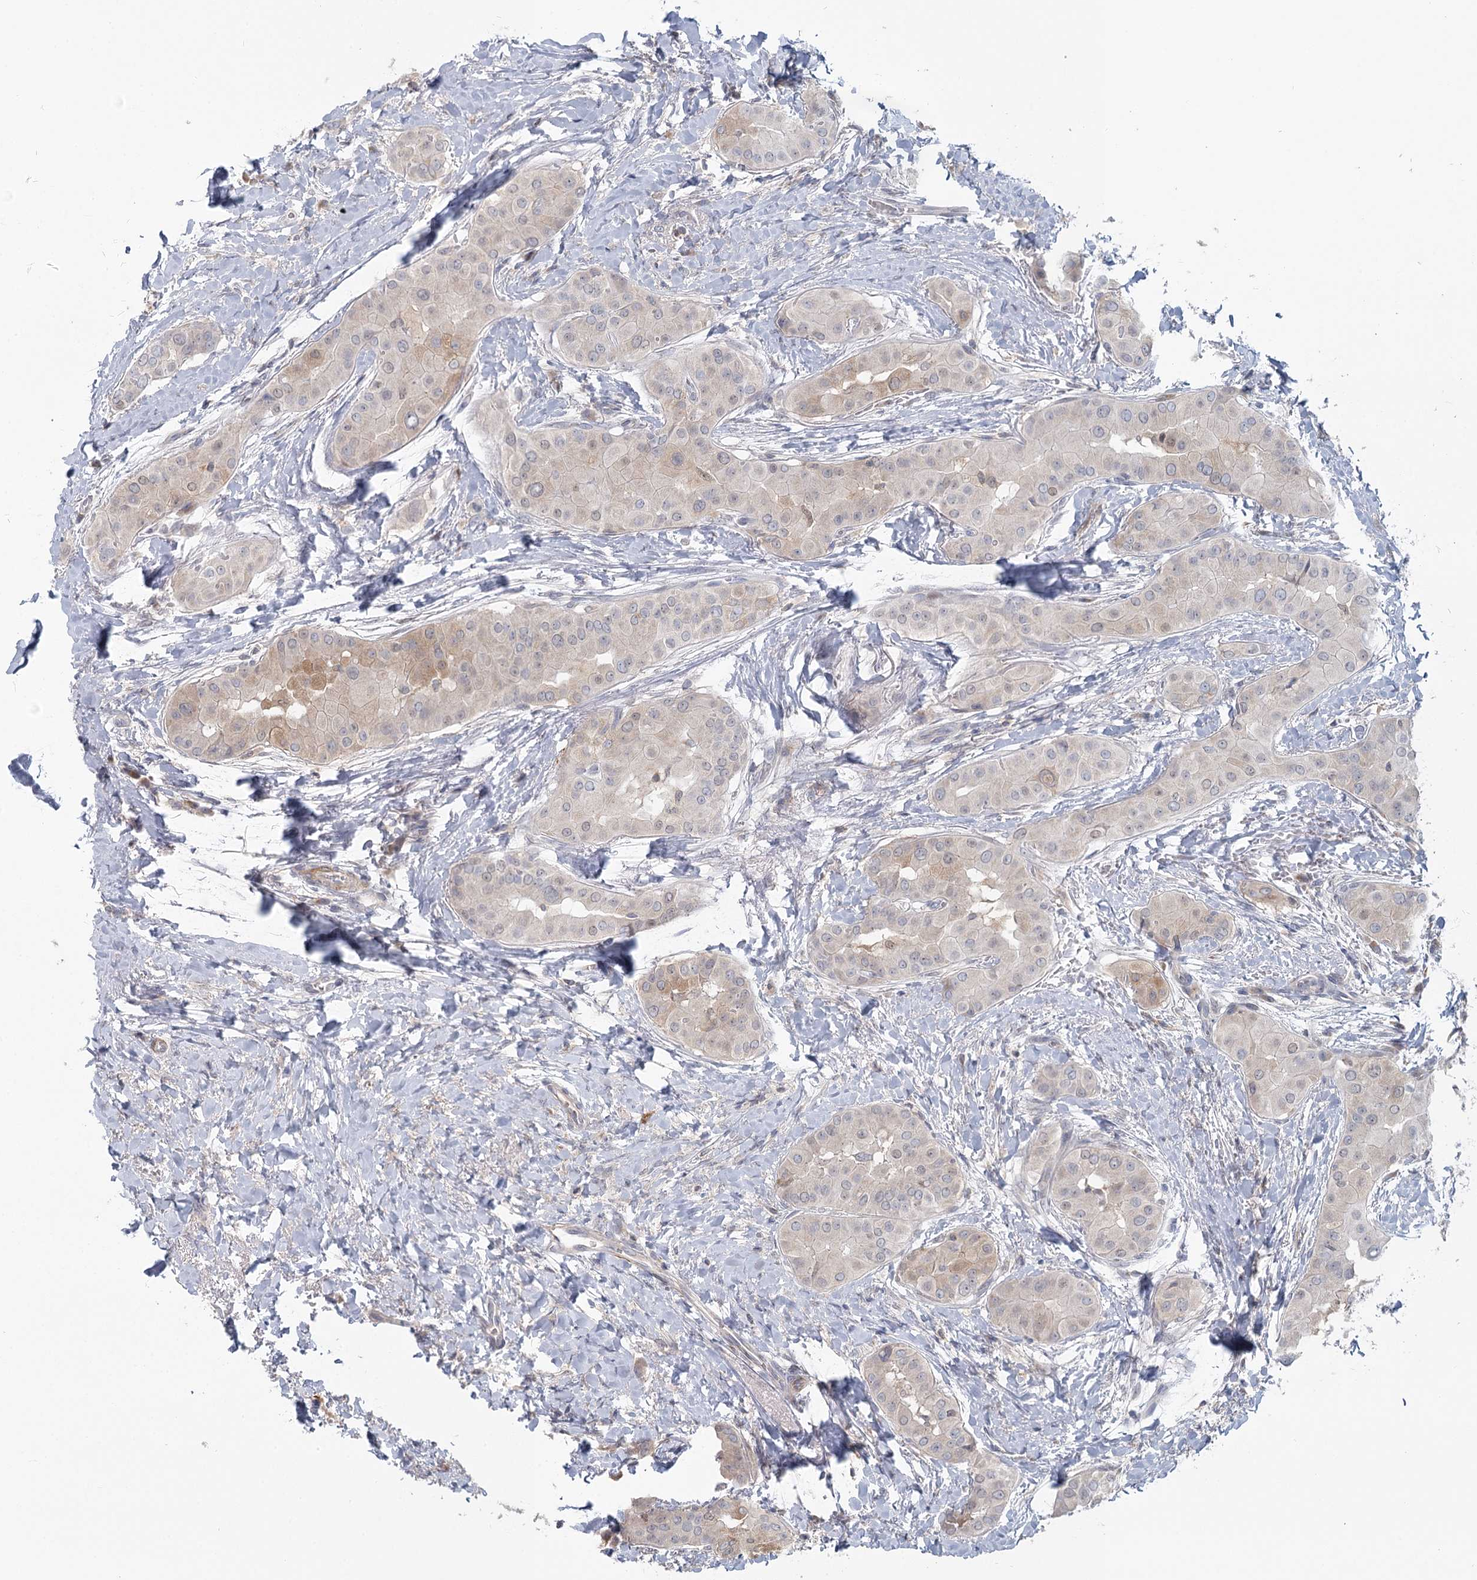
{"staining": {"intensity": "weak", "quantity": "<25%", "location": "cytoplasmic/membranous,nuclear"}, "tissue": "thyroid cancer", "cell_type": "Tumor cells", "image_type": "cancer", "snomed": [{"axis": "morphology", "description": "Papillary adenocarcinoma, NOS"}, {"axis": "topography", "description": "Thyroid gland"}], "caption": "Immunohistochemistry histopathology image of human thyroid papillary adenocarcinoma stained for a protein (brown), which demonstrates no staining in tumor cells.", "gene": "USP11", "patient": {"sex": "male", "age": 33}}